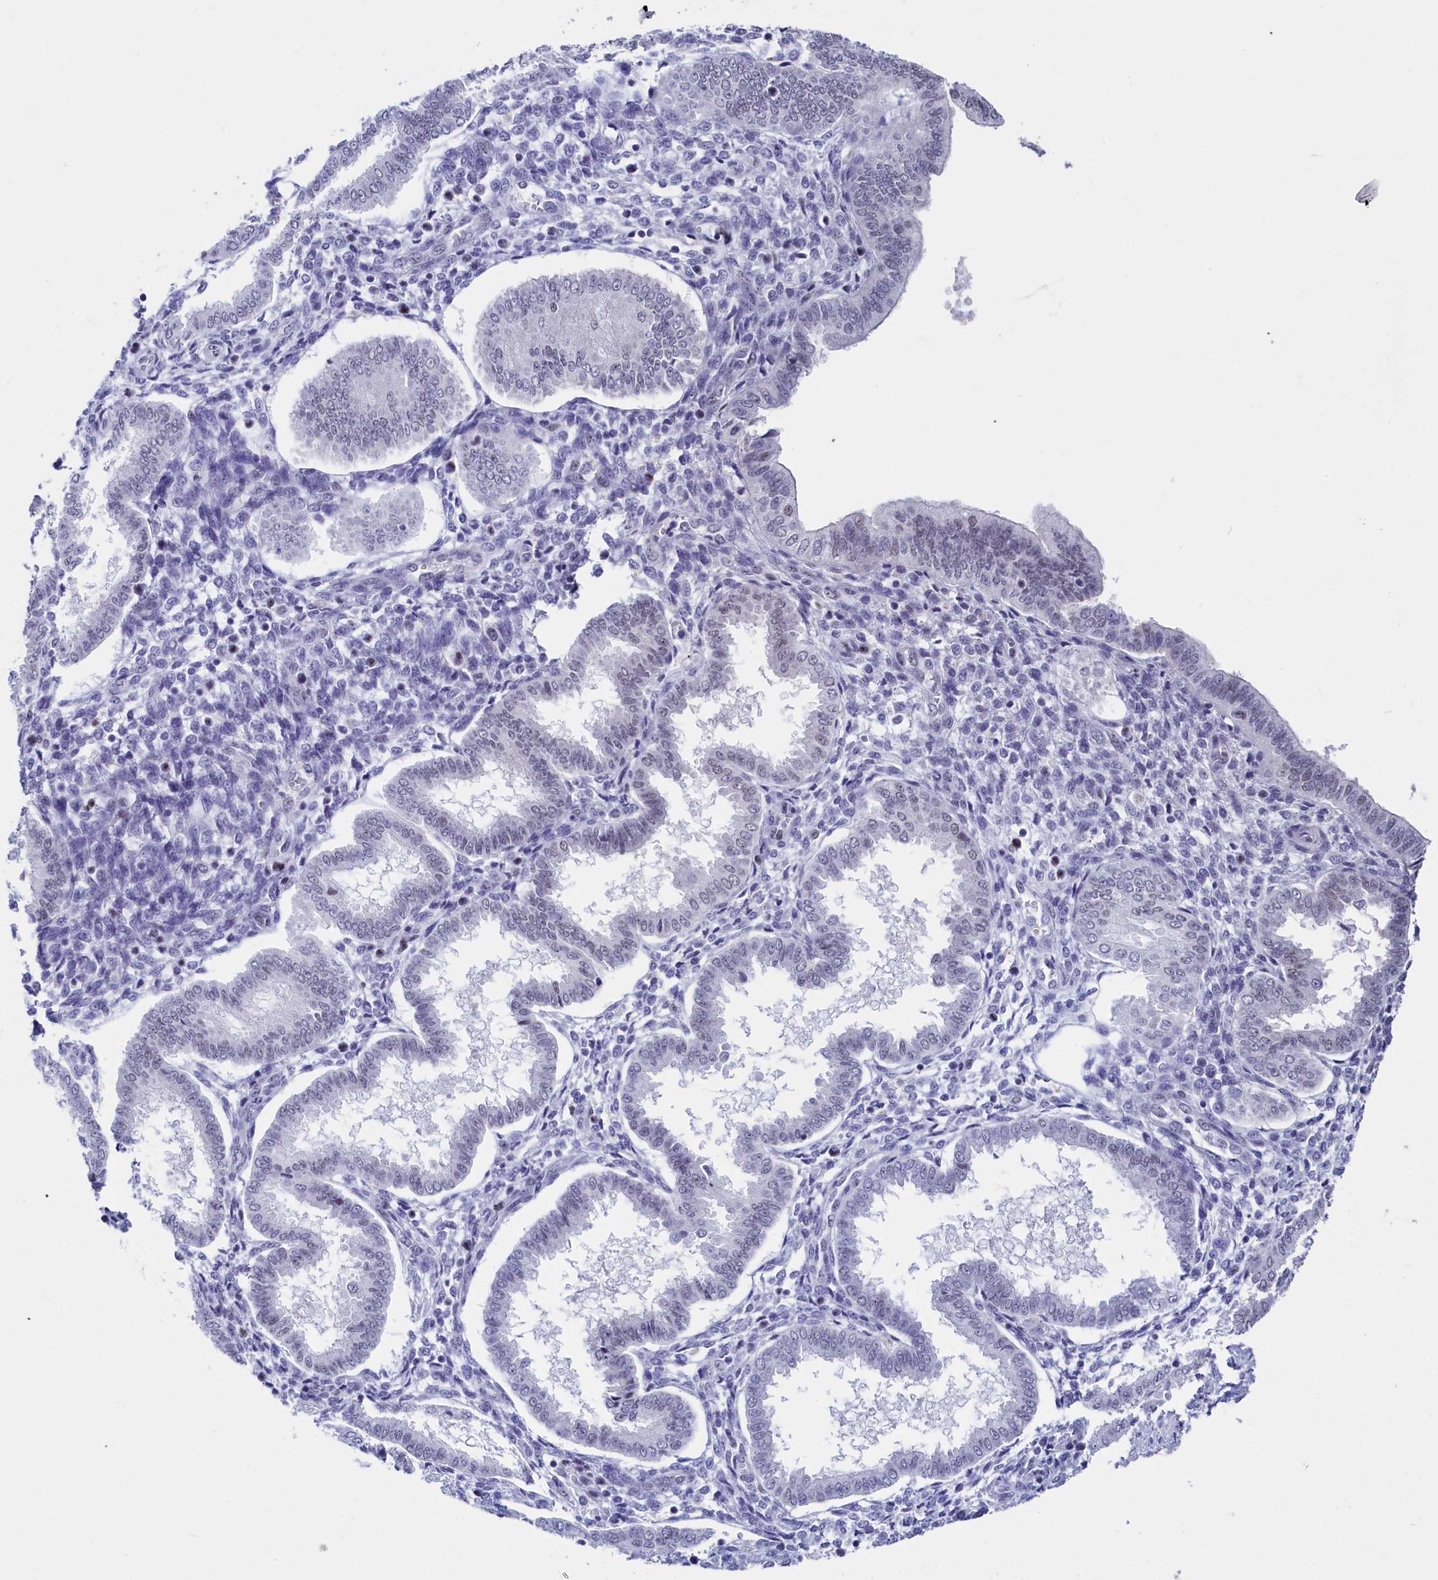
{"staining": {"intensity": "negative", "quantity": "none", "location": "none"}, "tissue": "endometrium", "cell_type": "Cells in endometrial stroma", "image_type": "normal", "snomed": [{"axis": "morphology", "description": "Normal tissue, NOS"}, {"axis": "topography", "description": "Endometrium"}], "caption": "DAB (3,3'-diaminobenzidine) immunohistochemical staining of benign human endometrium shows no significant expression in cells in endometrial stroma. Nuclei are stained in blue.", "gene": "CD2BP2", "patient": {"sex": "female", "age": 24}}